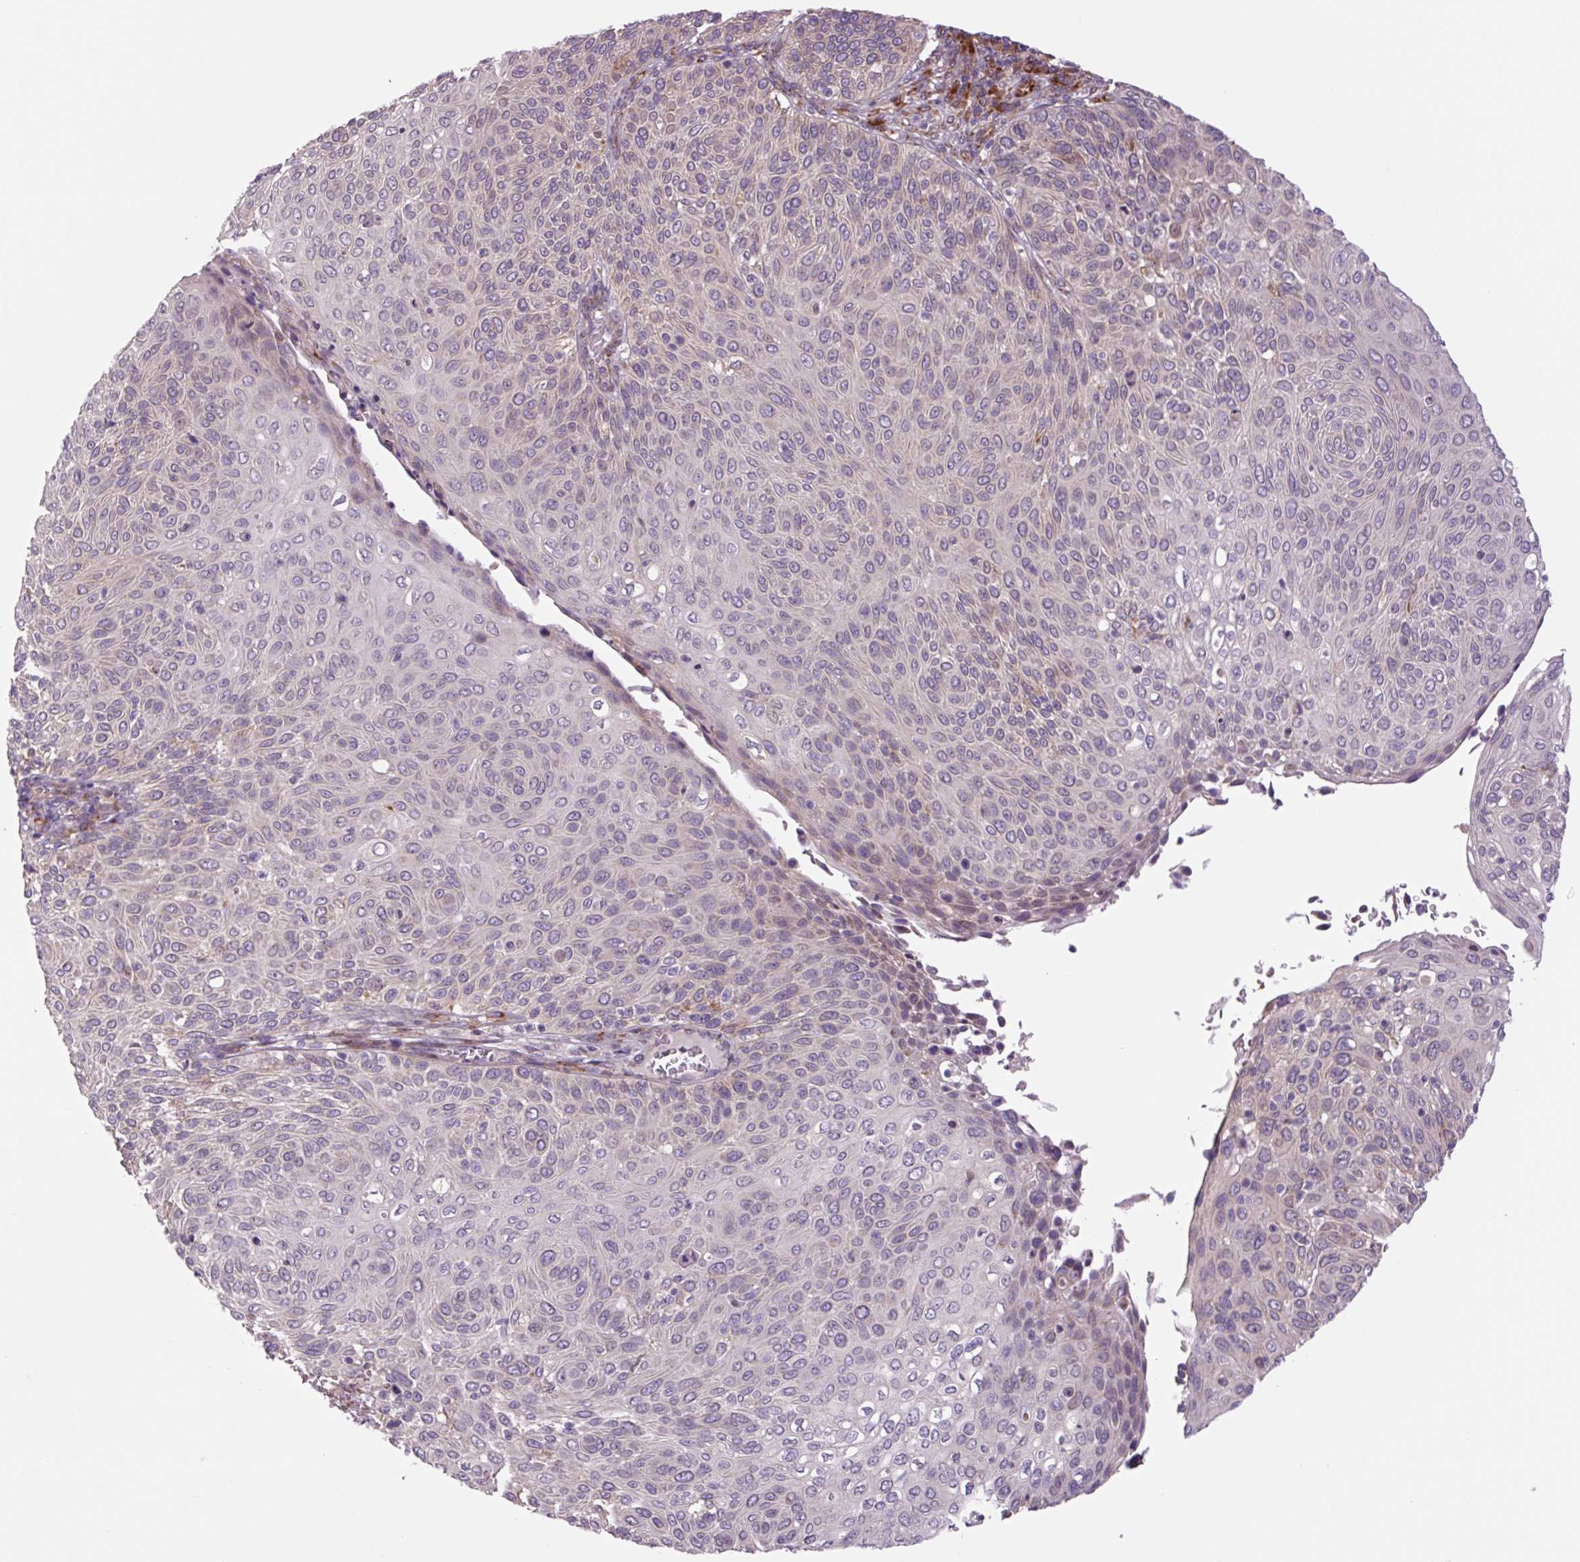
{"staining": {"intensity": "negative", "quantity": "none", "location": "none"}, "tissue": "cervical cancer", "cell_type": "Tumor cells", "image_type": "cancer", "snomed": [{"axis": "morphology", "description": "Squamous cell carcinoma, NOS"}, {"axis": "topography", "description": "Cervix"}], "caption": "The photomicrograph exhibits no significant positivity in tumor cells of cervical cancer (squamous cell carcinoma). Brightfield microscopy of IHC stained with DAB (3,3'-diaminobenzidine) (brown) and hematoxylin (blue), captured at high magnification.", "gene": "PLA2G4A", "patient": {"sex": "female", "age": 31}}